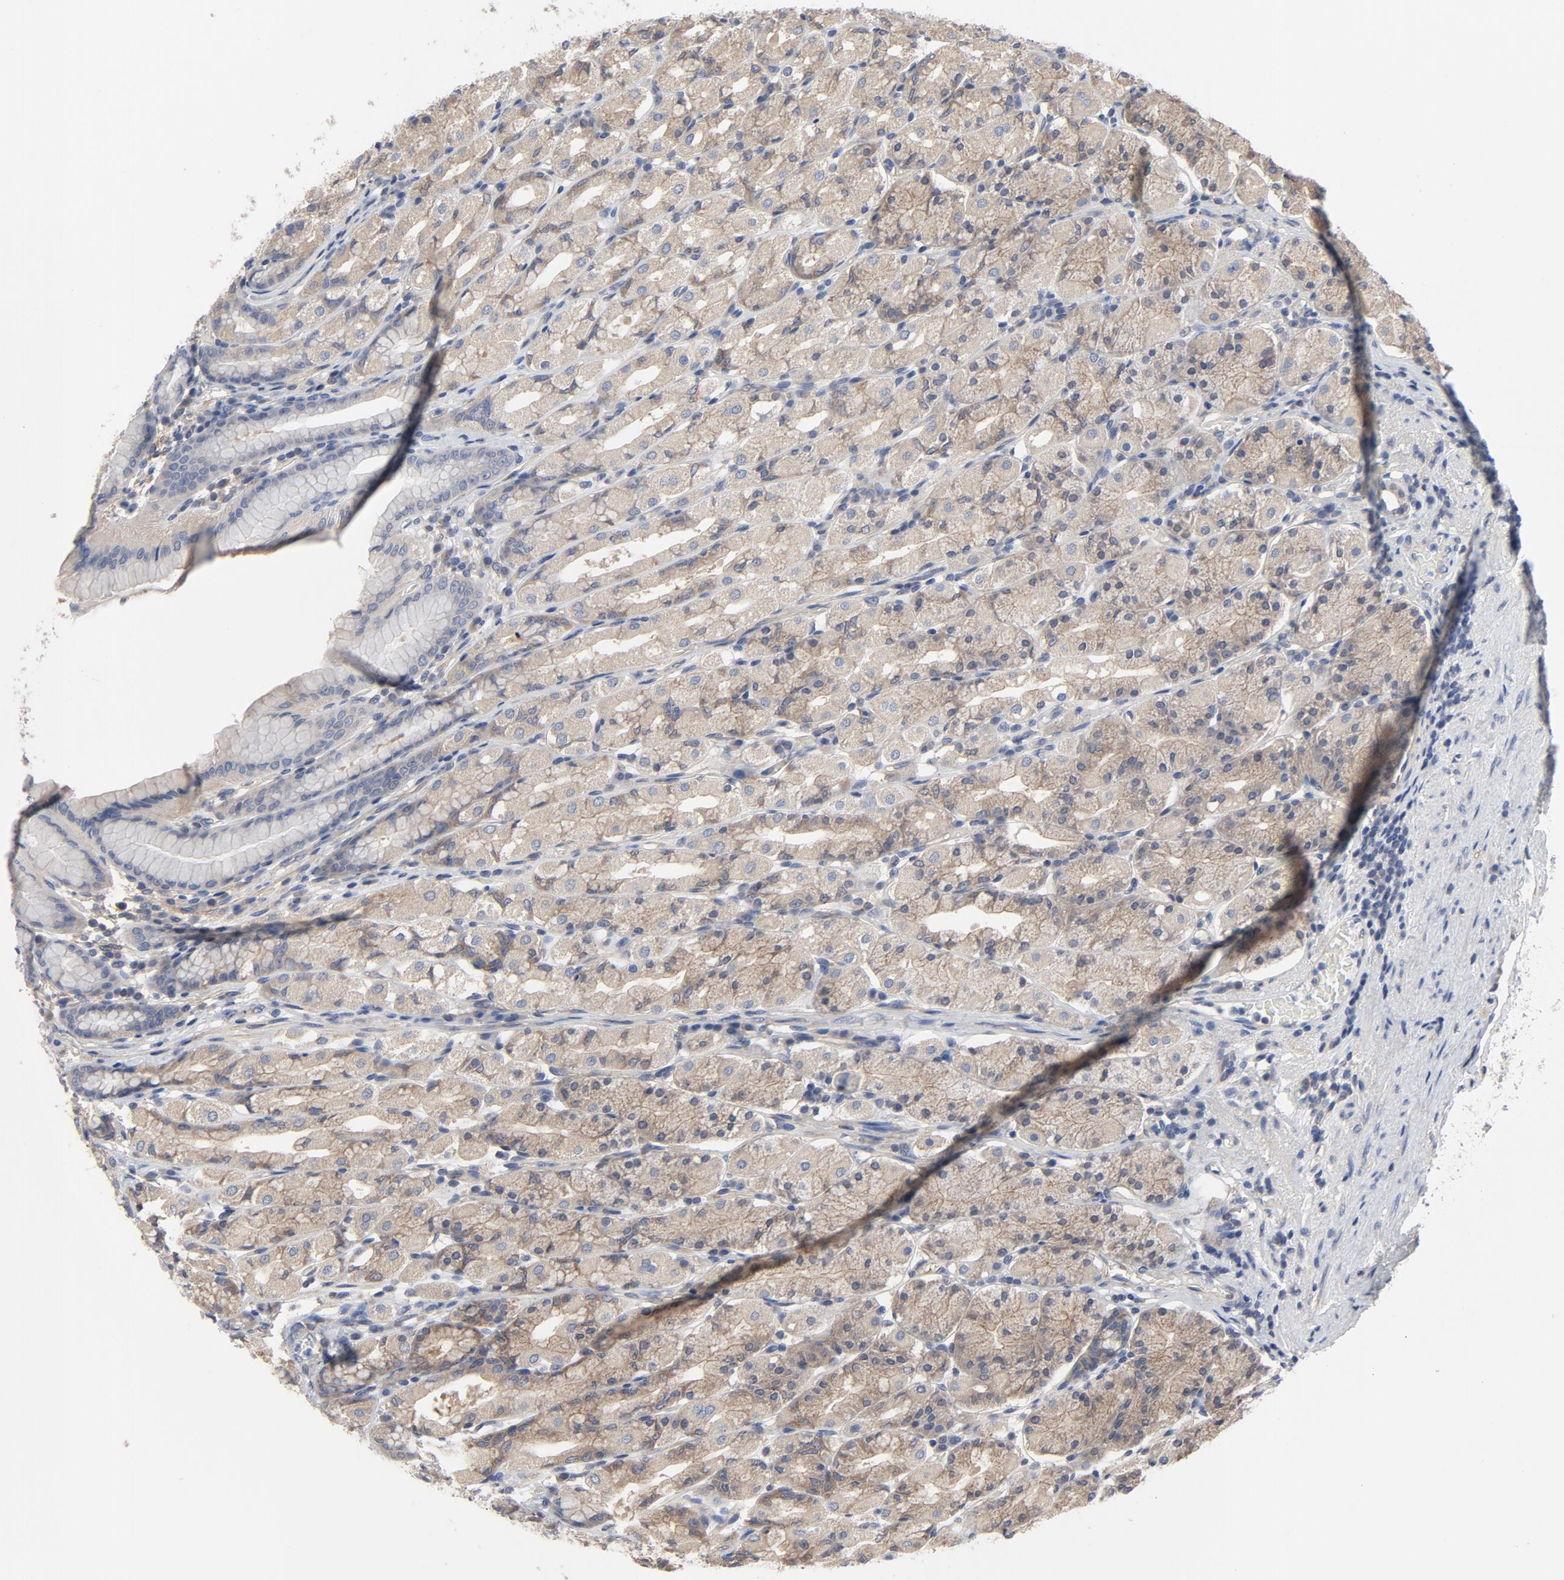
{"staining": {"intensity": "moderate", "quantity": ">75%", "location": "cytoplasmic/membranous"}, "tissue": "stomach", "cell_type": "Glandular cells", "image_type": "normal", "snomed": [{"axis": "morphology", "description": "Normal tissue, NOS"}, {"axis": "topography", "description": "Stomach, upper"}], "caption": "Stomach stained with a brown dye shows moderate cytoplasmic/membranous positive positivity in about >75% of glandular cells.", "gene": "DYNLT3", "patient": {"sex": "male", "age": 68}}